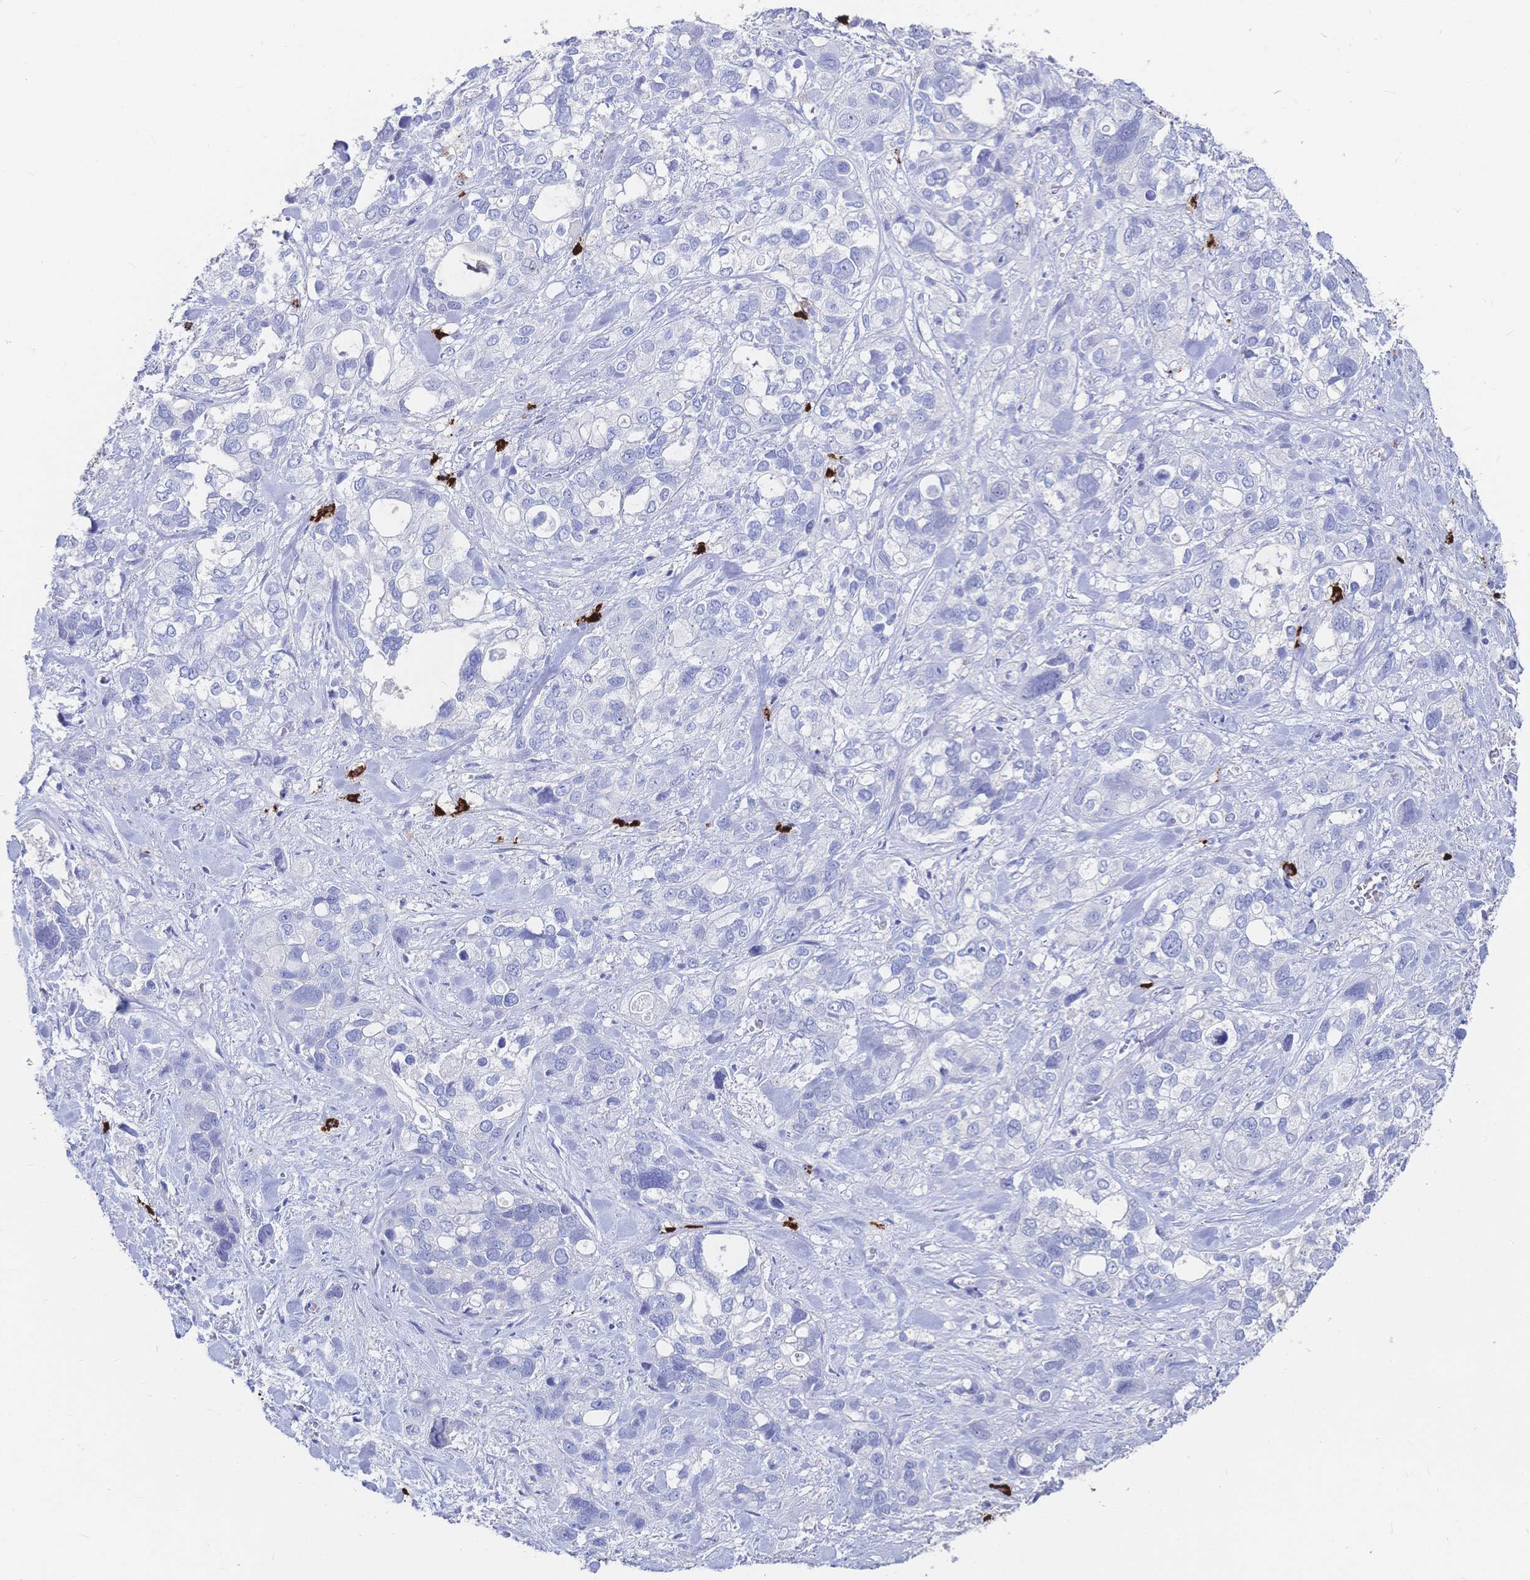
{"staining": {"intensity": "negative", "quantity": "none", "location": "none"}, "tissue": "stomach cancer", "cell_type": "Tumor cells", "image_type": "cancer", "snomed": [{"axis": "morphology", "description": "Adenocarcinoma, NOS"}, {"axis": "topography", "description": "Stomach, upper"}], "caption": "Immunohistochemistry of stomach cancer shows no positivity in tumor cells. (DAB immunohistochemistry (IHC), high magnification).", "gene": "IL2RB", "patient": {"sex": "female", "age": 81}}